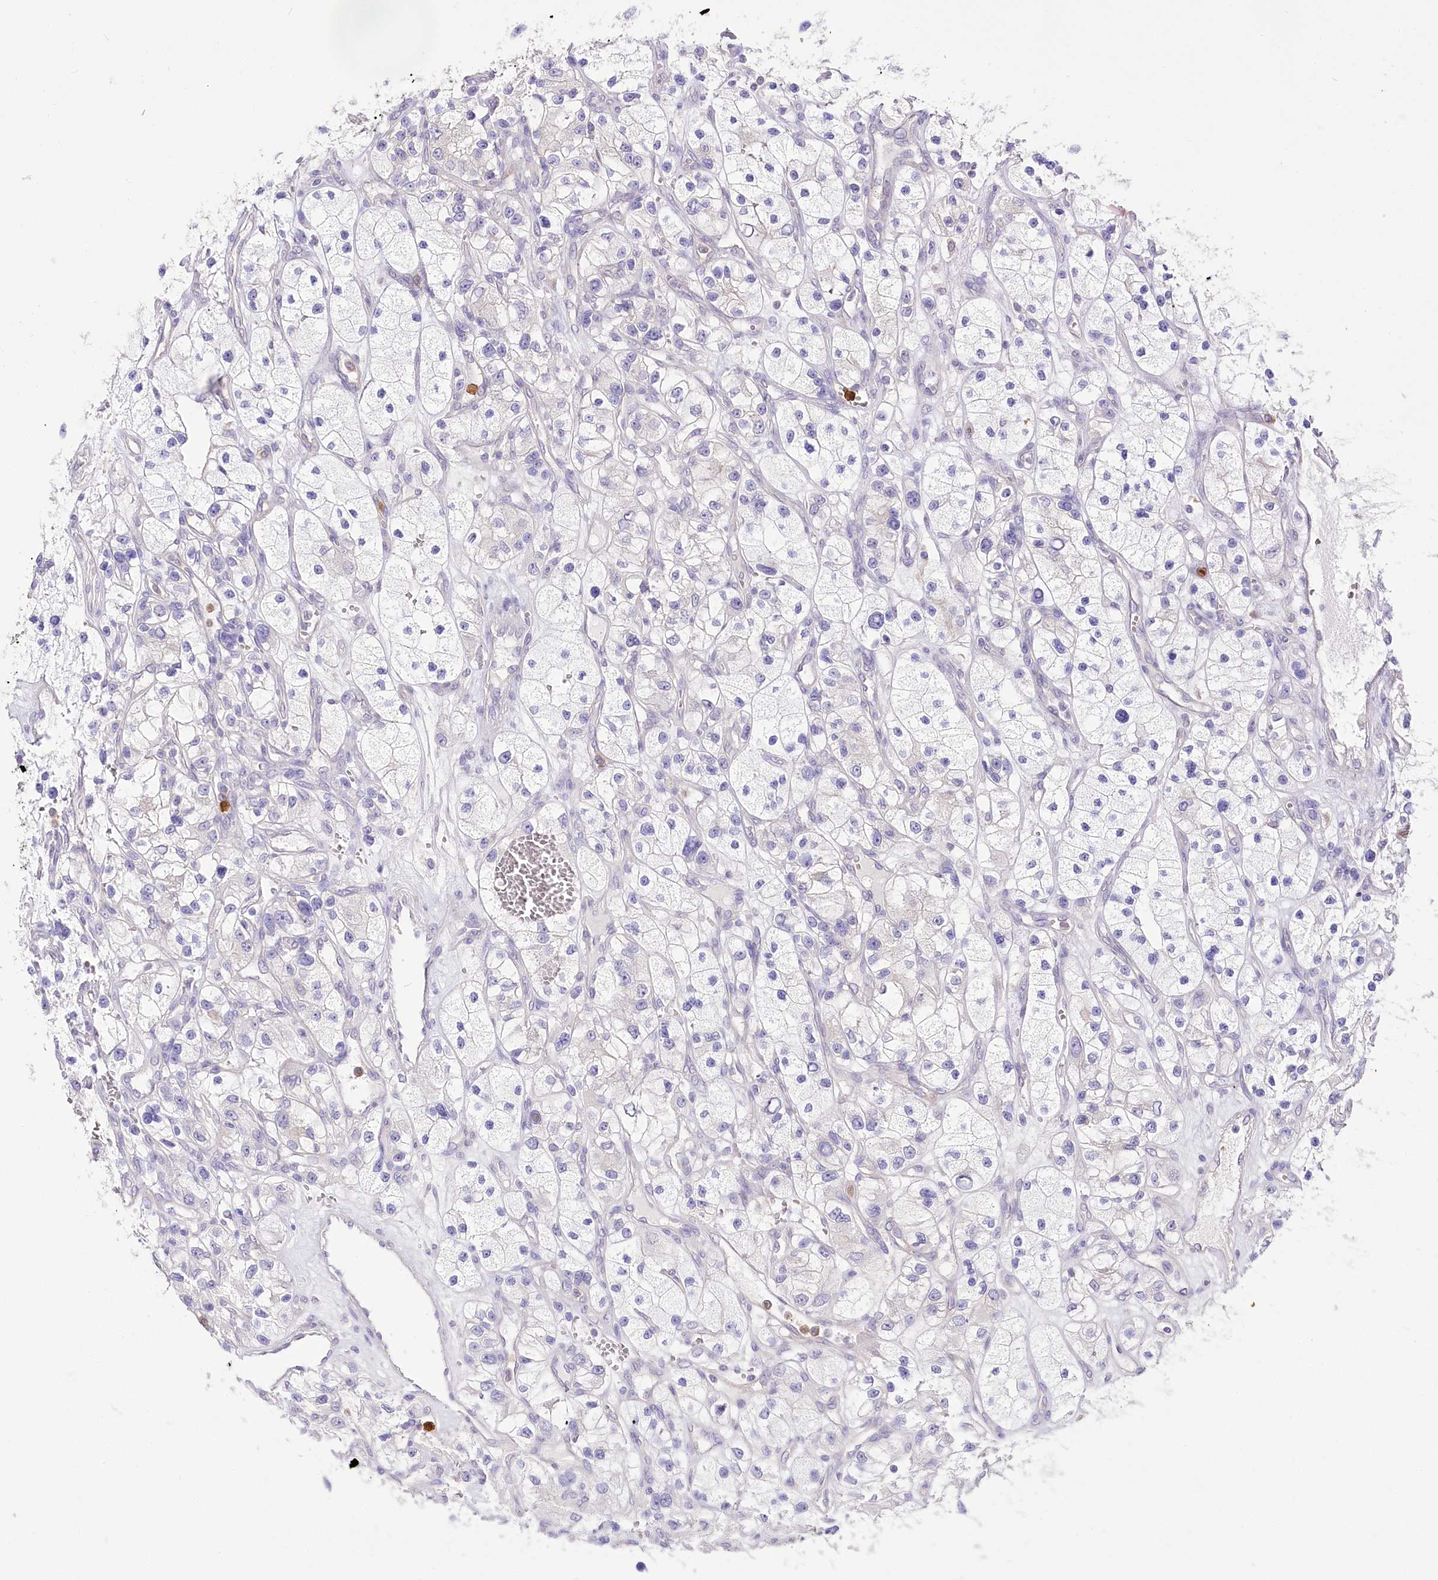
{"staining": {"intensity": "negative", "quantity": "none", "location": "none"}, "tissue": "renal cancer", "cell_type": "Tumor cells", "image_type": "cancer", "snomed": [{"axis": "morphology", "description": "Adenocarcinoma, NOS"}, {"axis": "topography", "description": "Kidney"}], "caption": "Renal adenocarcinoma stained for a protein using immunohistochemistry (IHC) exhibits no expression tumor cells.", "gene": "DPYD", "patient": {"sex": "female", "age": 57}}